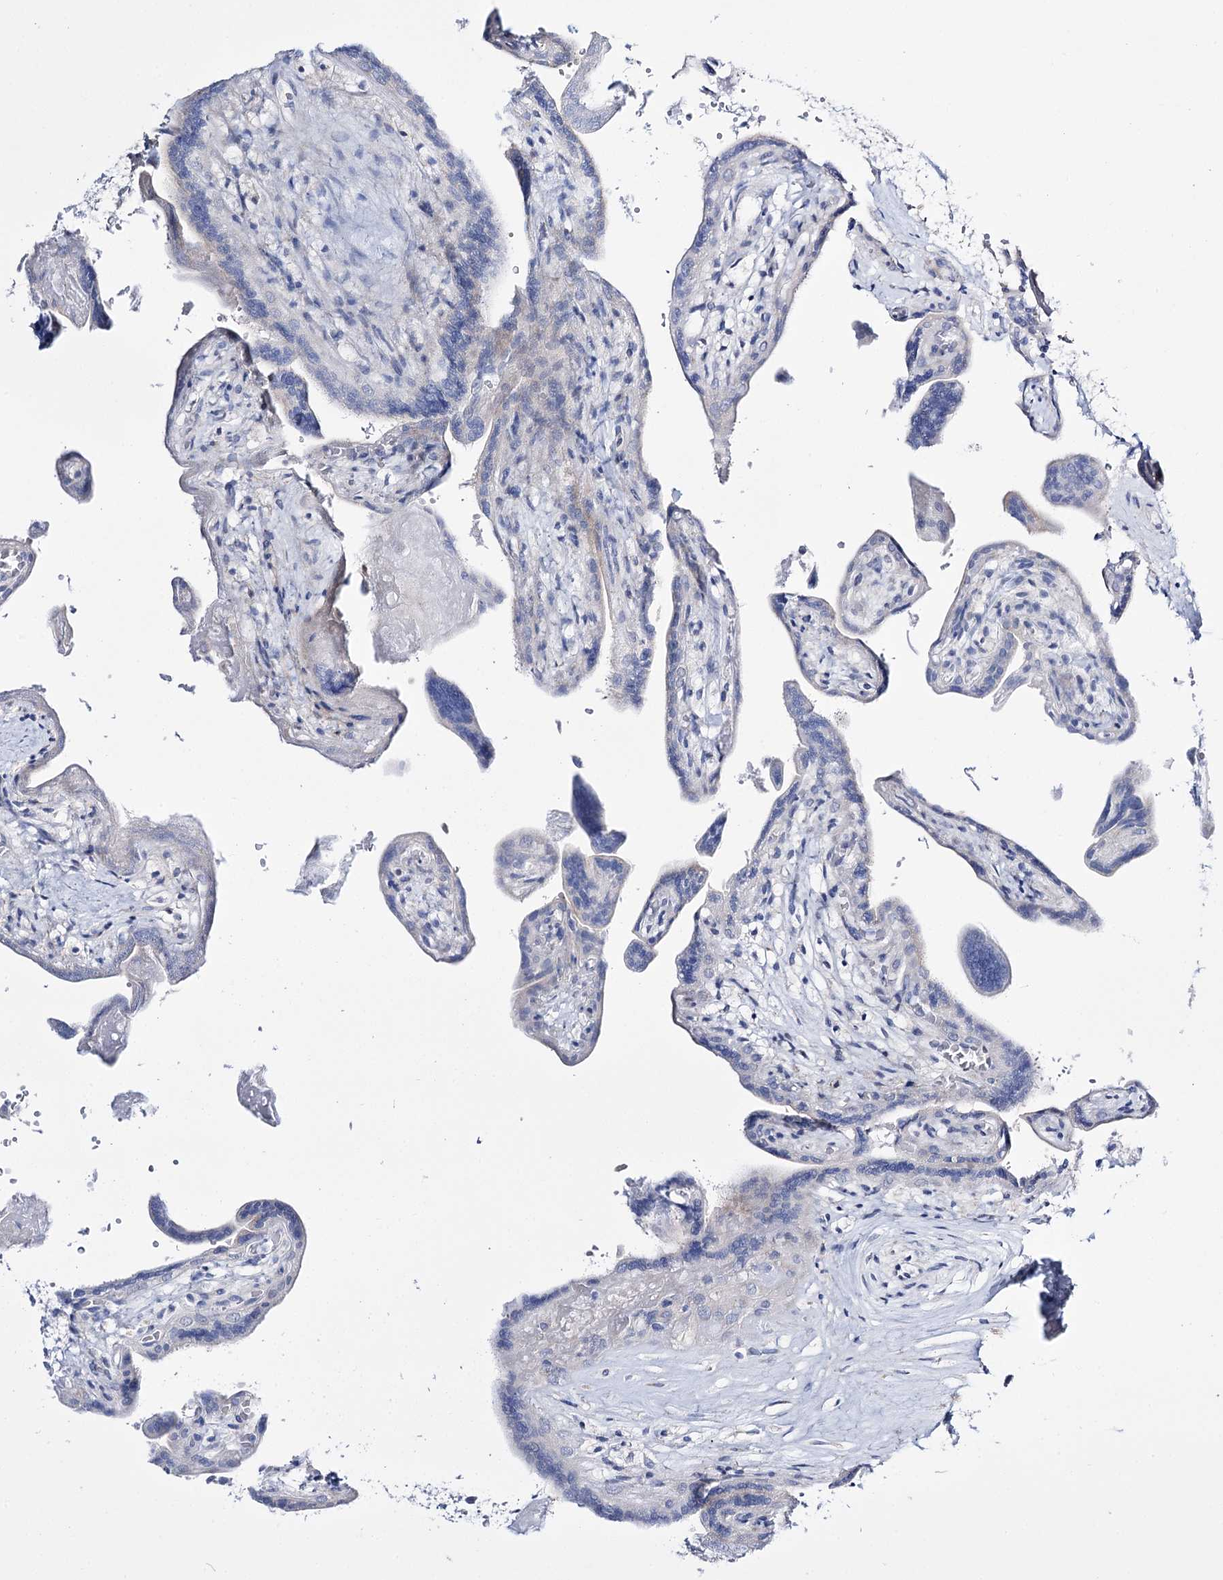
{"staining": {"intensity": "weak", "quantity": "<25%", "location": "nuclear"}, "tissue": "placenta", "cell_type": "Trophoblastic cells", "image_type": "normal", "snomed": [{"axis": "morphology", "description": "Normal tissue, NOS"}, {"axis": "topography", "description": "Placenta"}], "caption": "Immunohistochemistry (IHC) of benign human placenta exhibits no staining in trophoblastic cells. Nuclei are stained in blue.", "gene": "RBM15B", "patient": {"sex": "female", "age": 37}}